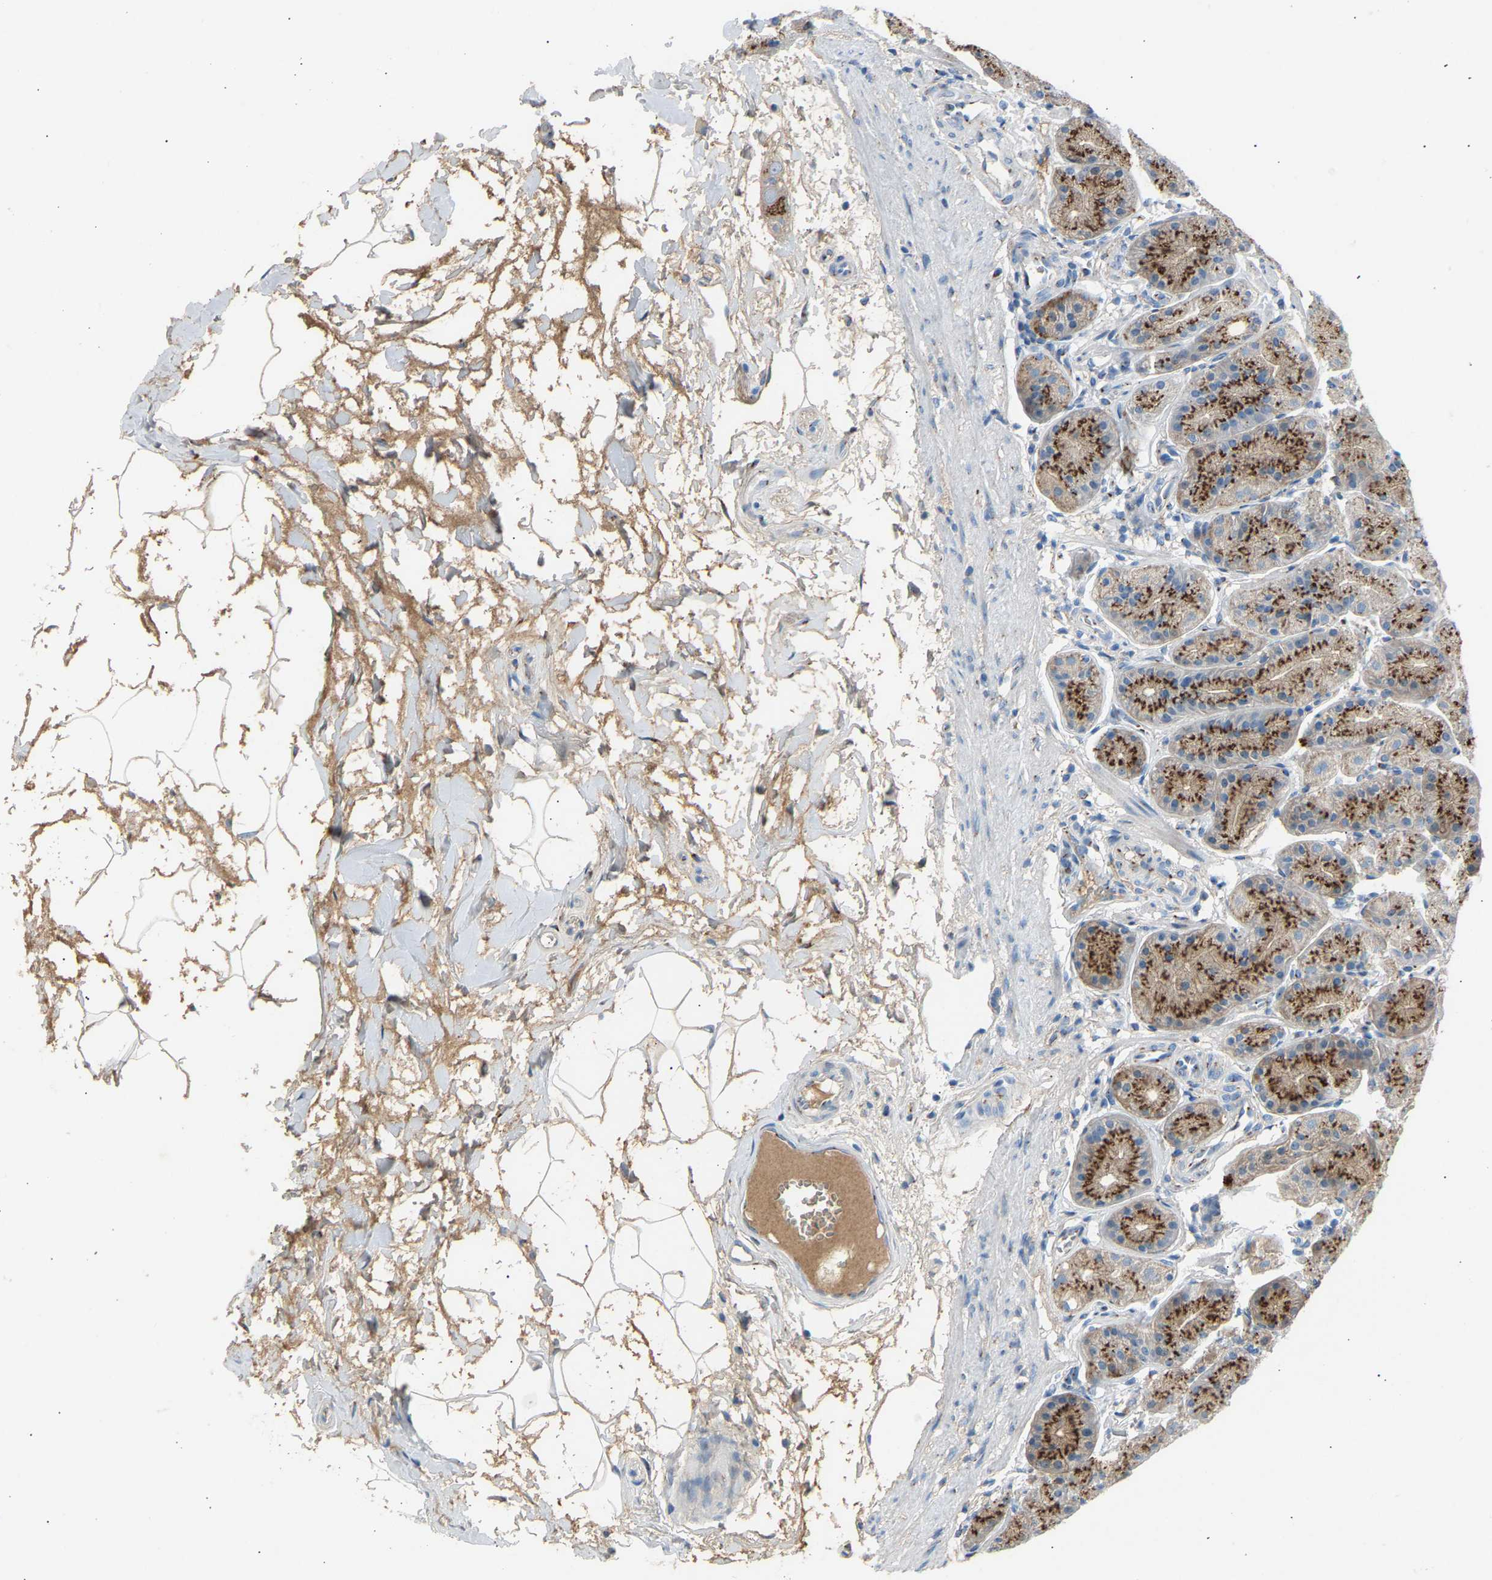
{"staining": {"intensity": "moderate", "quantity": "25%-75%", "location": "cytoplasmic/membranous"}, "tissue": "stomach", "cell_type": "Glandular cells", "image_type": "normal", "snomed": [{"axis": "morphology", "description": "Normal tissue, NOS"}, {"axis": "topography", "description": "Stomach"}], "caption": "Approximately 25%-75% of glandular cells in normal stomach reveal moderate cytoplasmic/membranous protein expression as visualized by brown immunohistochemical staining.", "gene": "CYREN", "patient": {"sex": "male", "age": 42}}